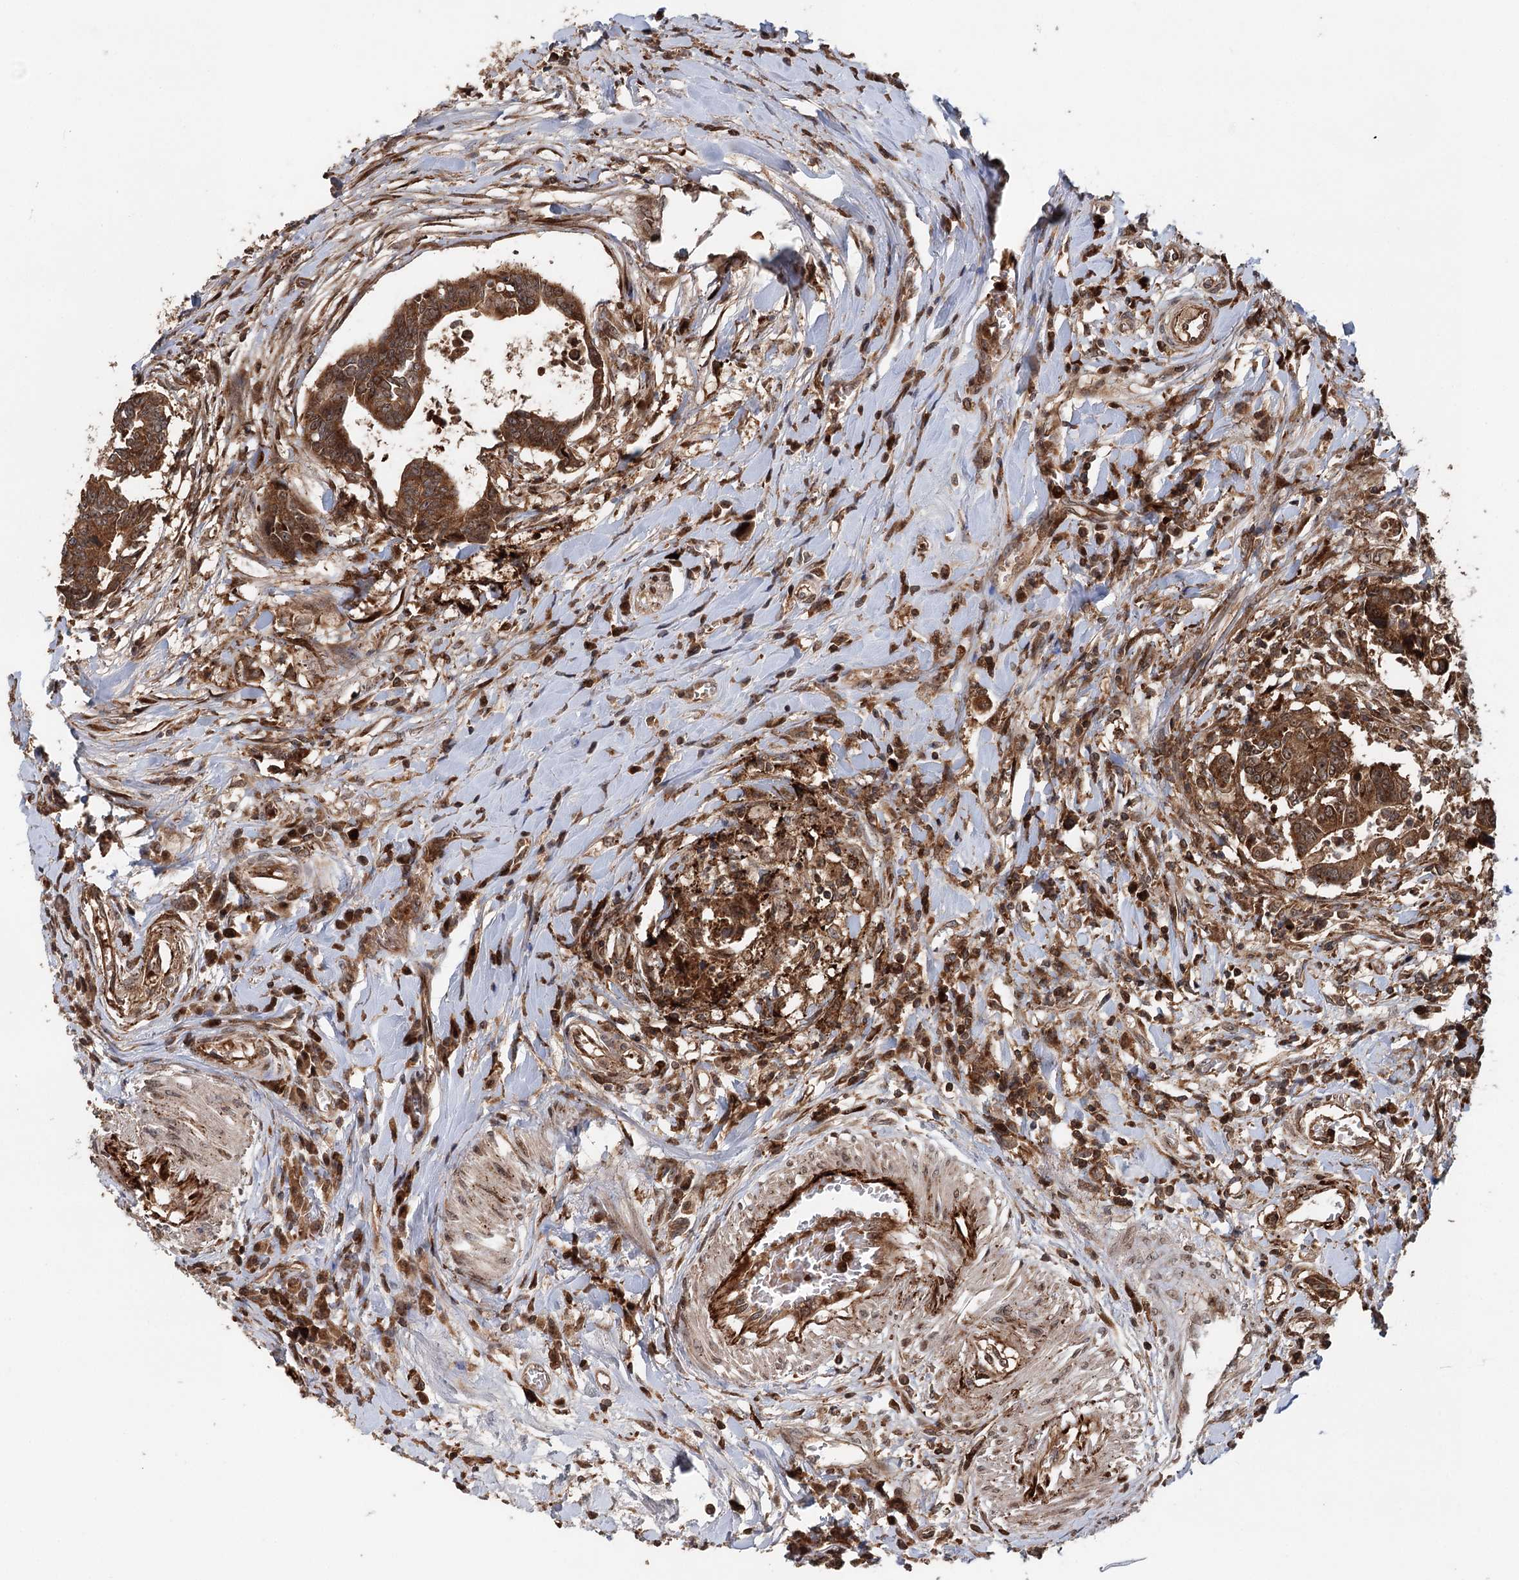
{"staining": {"intensity": "strong", "quantity": ">75%", "location": "cytoplasmic/membranous"}, "tissue": "colorectal cancer", "cell_type": "Tumor cells", "image_type": "cancer", "snomed": [{"axis": "morphology", "description": "Adenocarcinoma, NOS"}, {"axis": "topography", "description": "Rectum"}], "caption": "IHC photomicrograph of neoplastic tissue: adenocarcinoma (colorectal) stained using immunohistochemistry (IHC) demonstrates high levels of strong protein expression localized specifically in the cytoplasmic/membranous of tumor cells, appearing as a cytoplasmic/membranous brown color.", "gene": "RNF111", "patient": {"sex": "female", "age": 65}}